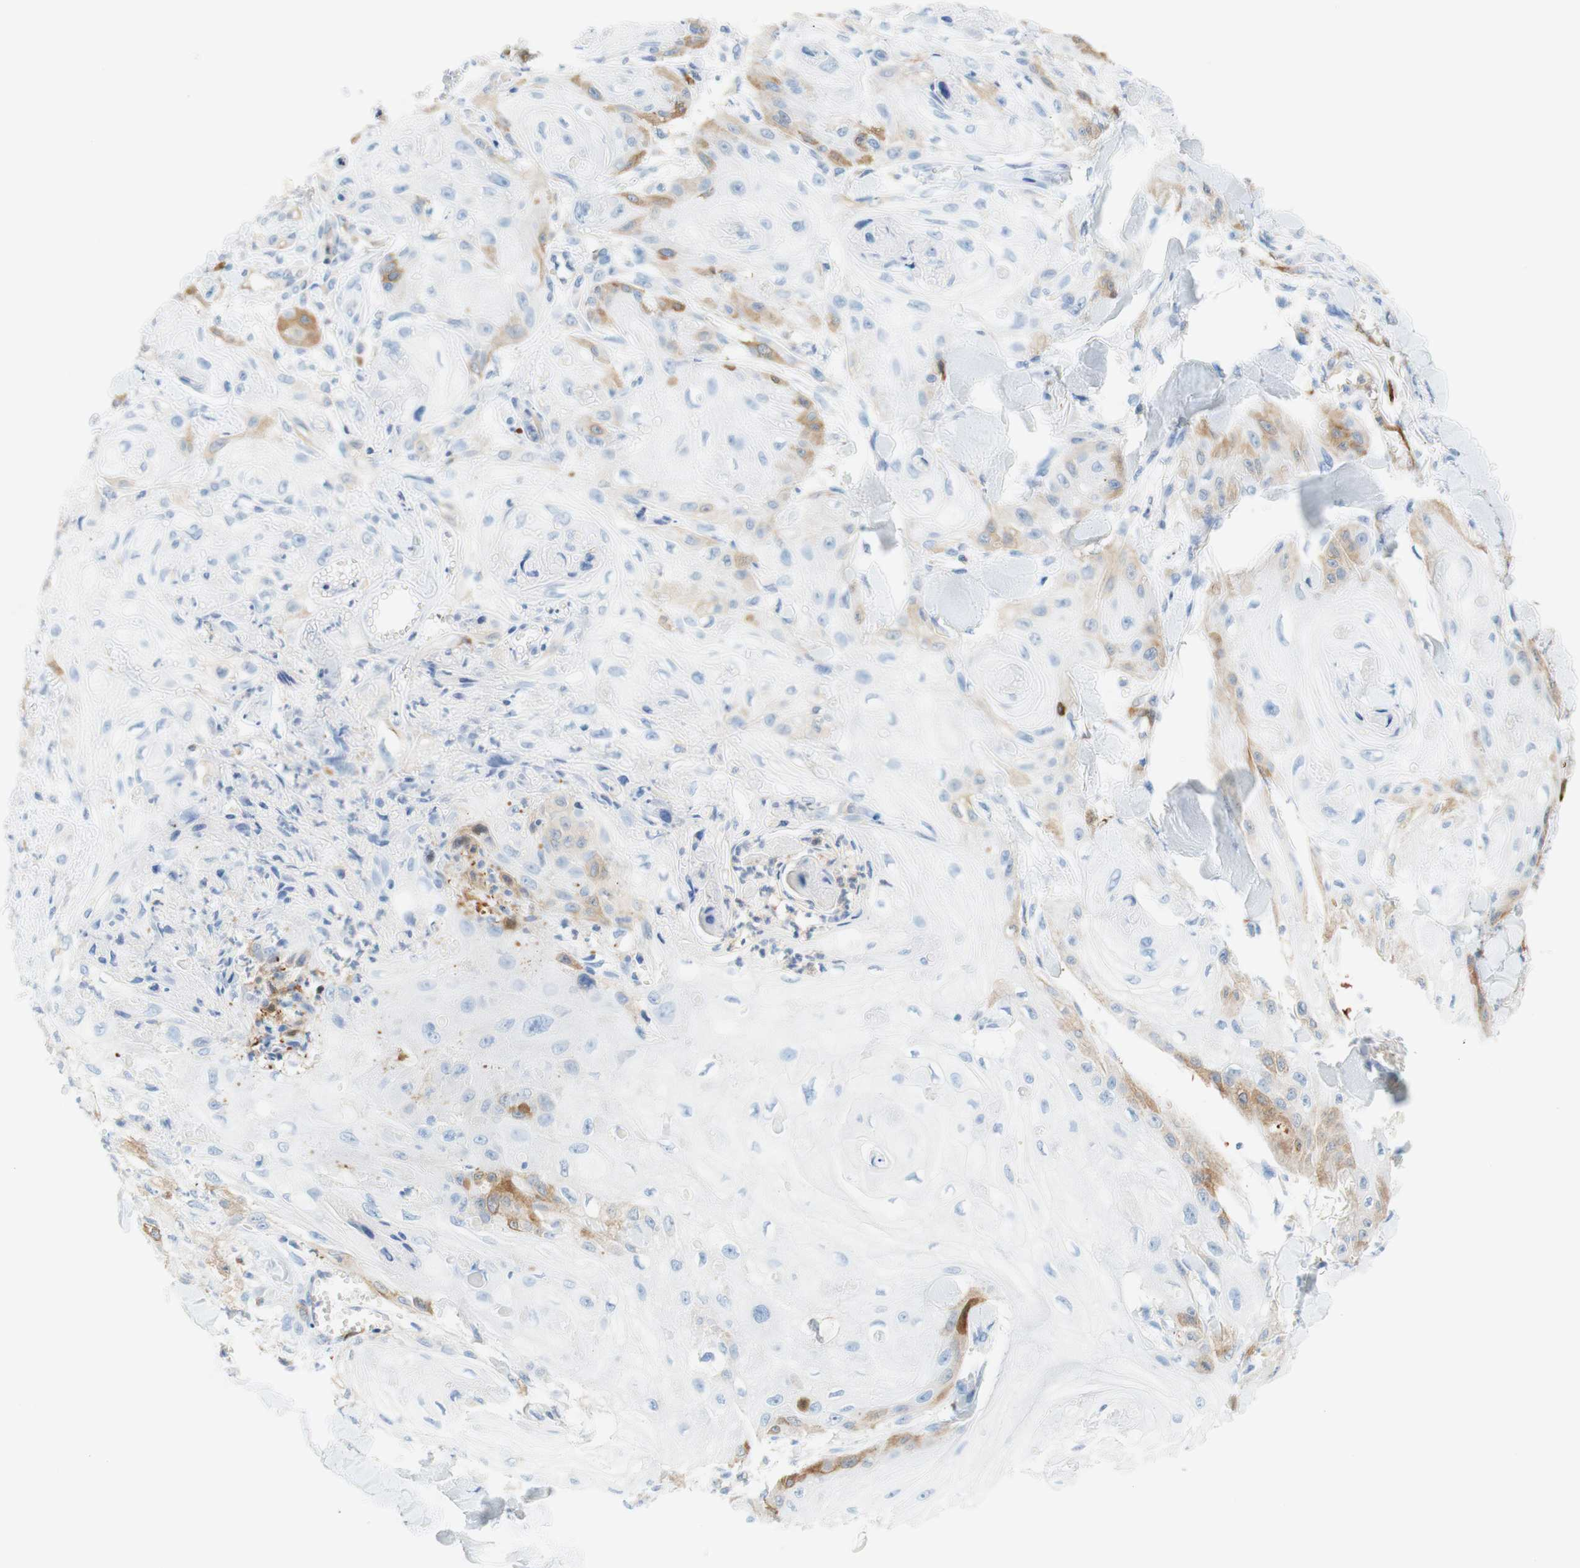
{"staining": {"intensity": "weak", "quantity": "25%-75%", "location": "cytoplasmic/membranous"}, "tissue": "skin cancer", "cell_type": "Tumor cells", "image_type": "cancer", "snomed": [{"axis": "morphology", "description": "Squamous cell carcinoma, NOS"}, {"axis": "topography", "description": "Skin"}], "caption": "A brown stain highlights weak cytoplasmic/membranous expression of a protein in squamous cell carcinoma (skin) tumor cells.", "gene": "STMN1", "patient": {"sex": "male", "age": 74}}